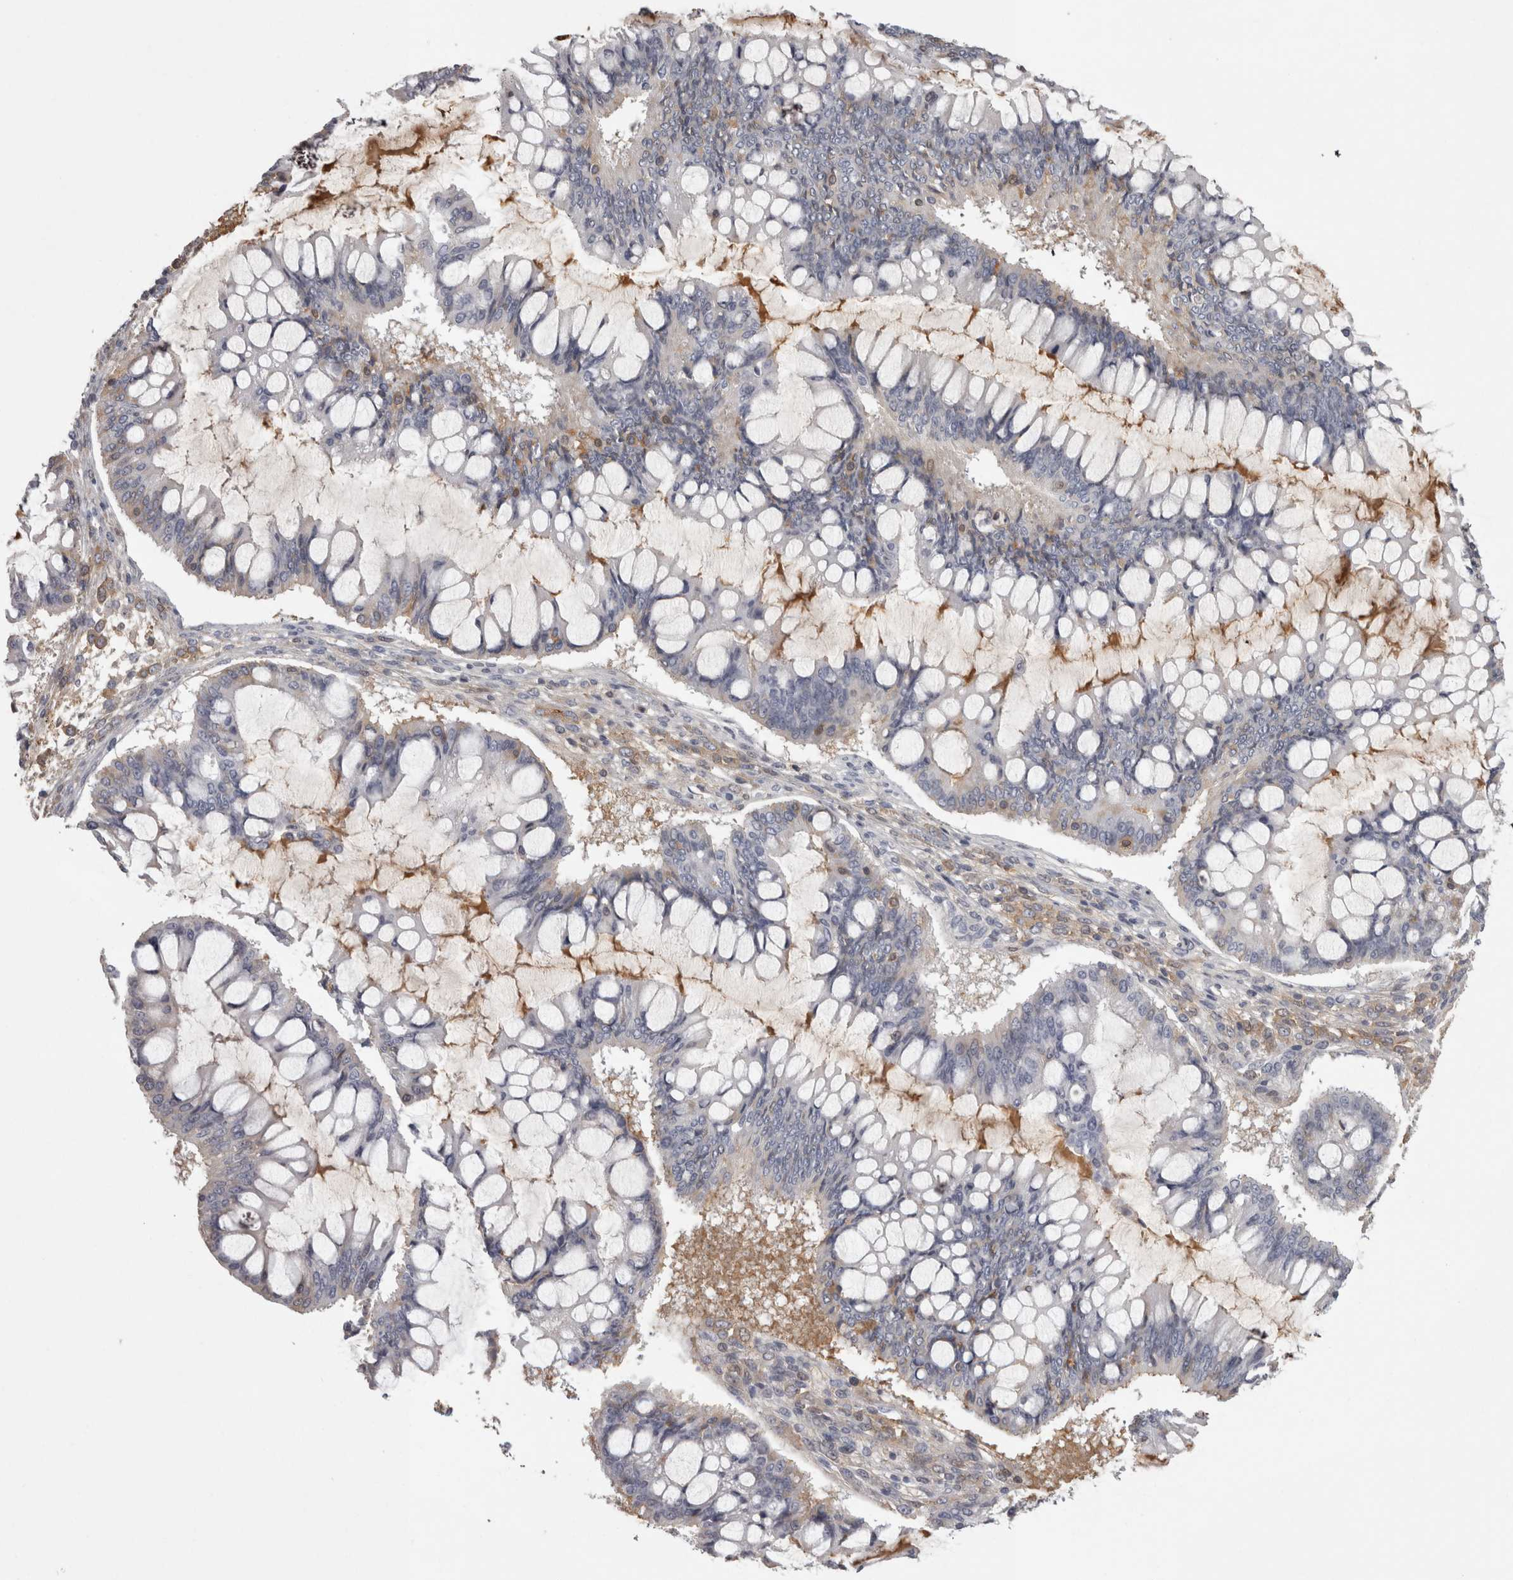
{"staining": {"intensity": "weak", "quantity": "<25%", "location": "nuclear"}, "tissue": "ovarian cancer", "cell_type": "Tumor cells", "image_type": "cancer", "snomed": [{"axis": "morphology", "description": "Cystadenocarcinoma, mucinous, NOS"}, {"axis": "topography", "description": "Ovary"}], "caption": "A photomicrograph of human mucinous cystadenocarcinoma (ovarian) is negative for staining in tumor cells. (Brightfield microscopy of DAB (3,3'-diaminobenzidine) immunohistochemistry at high magnification).", "gene": "SAA4", "patient": {"sex": "female", "age": 73}}